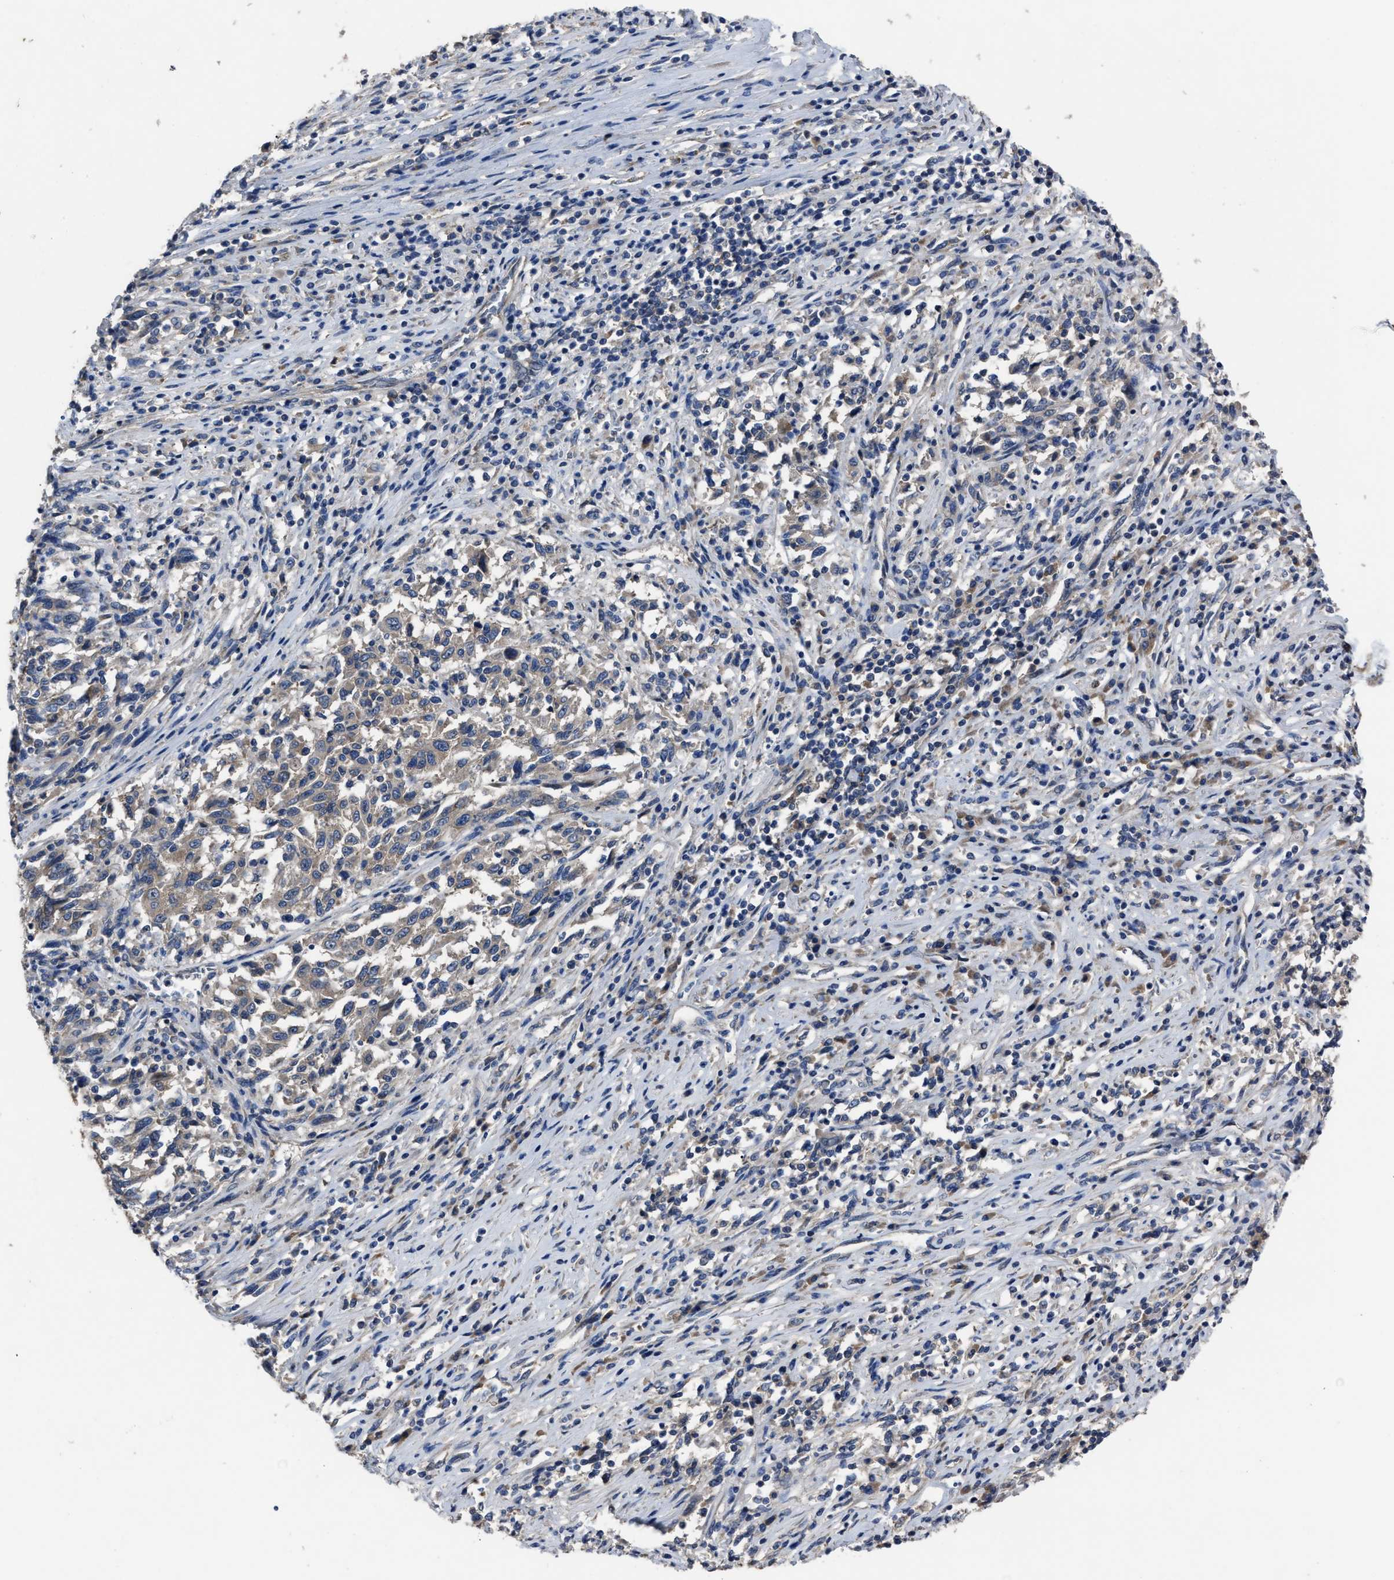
{"staining": {"intensity": "weak", "quantity": "25%-75%", "location": "cytoplasmic/membranous"}, "tissue": "melanoma", "cell_type": "Tumor cells", "image_type": "cancer", "snomed": [{"axis": "morphology", "description": "Malignant melanoma, Metastatic site"}, {"axis": "topography", "description": "Lymph node"}], "caption": "Brown immunohistochemical staining in melanoma demonstrates weak cytoplasmic/membranous positivity in approximately 25%-75% of tumor cells.", "gene": "UPF1", "patient": {"sex": "male", "age": 61}}